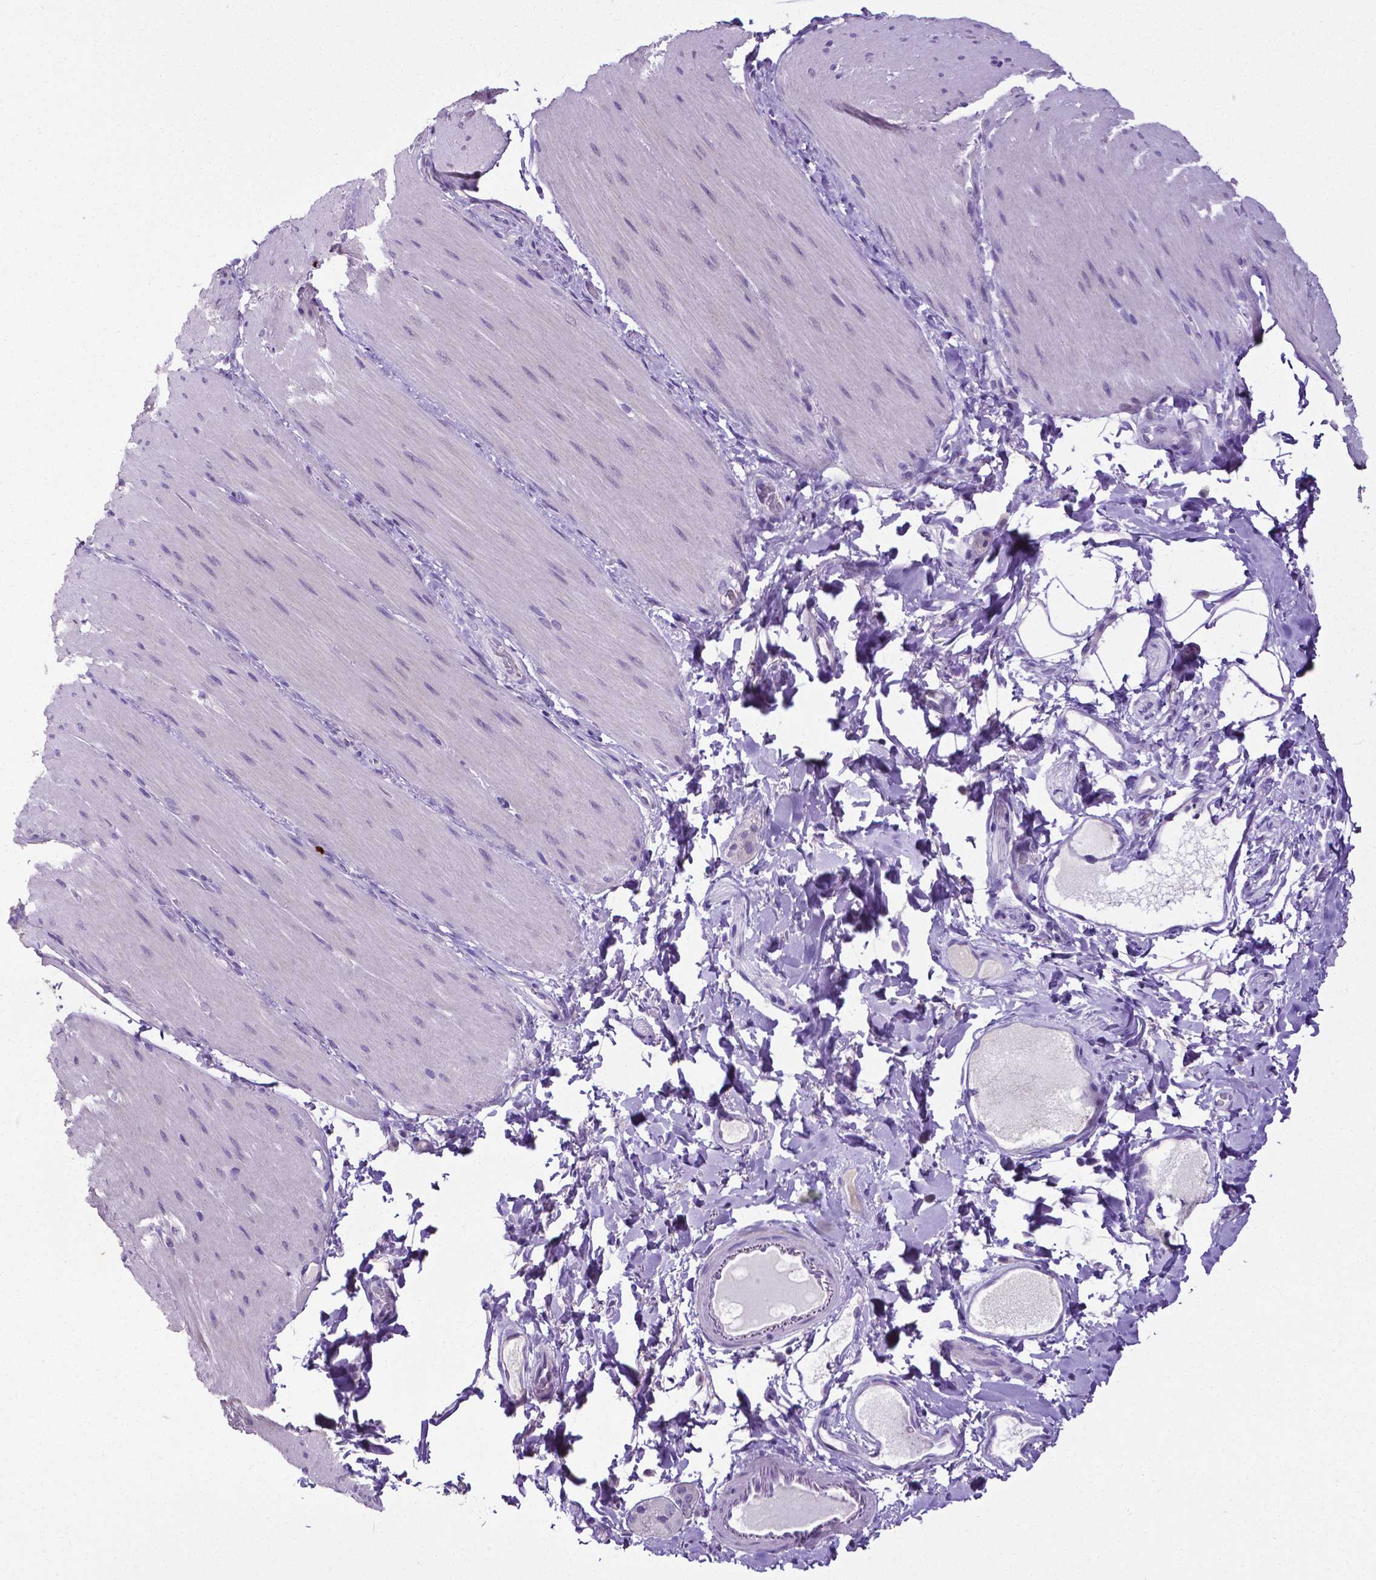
{"staining": {"intensity": "negative", "quantity": "none", "location": "none"}, "tissue": "smooth muscle", "cell_type": "Smooth muscle cells", "image_type": "normal", "snomed": [{"axis": "morphology", "description": "Normal tissue, NOS"}, {"axis": "topography", "description": "Smooth muscle"}, {"axis": "topography", "description": "Colon"}], "caption": "This is an immunohistochemistry (IHC) image of benign smooth muscle. There is no staining in smooth muscle cells.", "gene": "MMP9", "patient": {"sex": "male", "age": 73}}